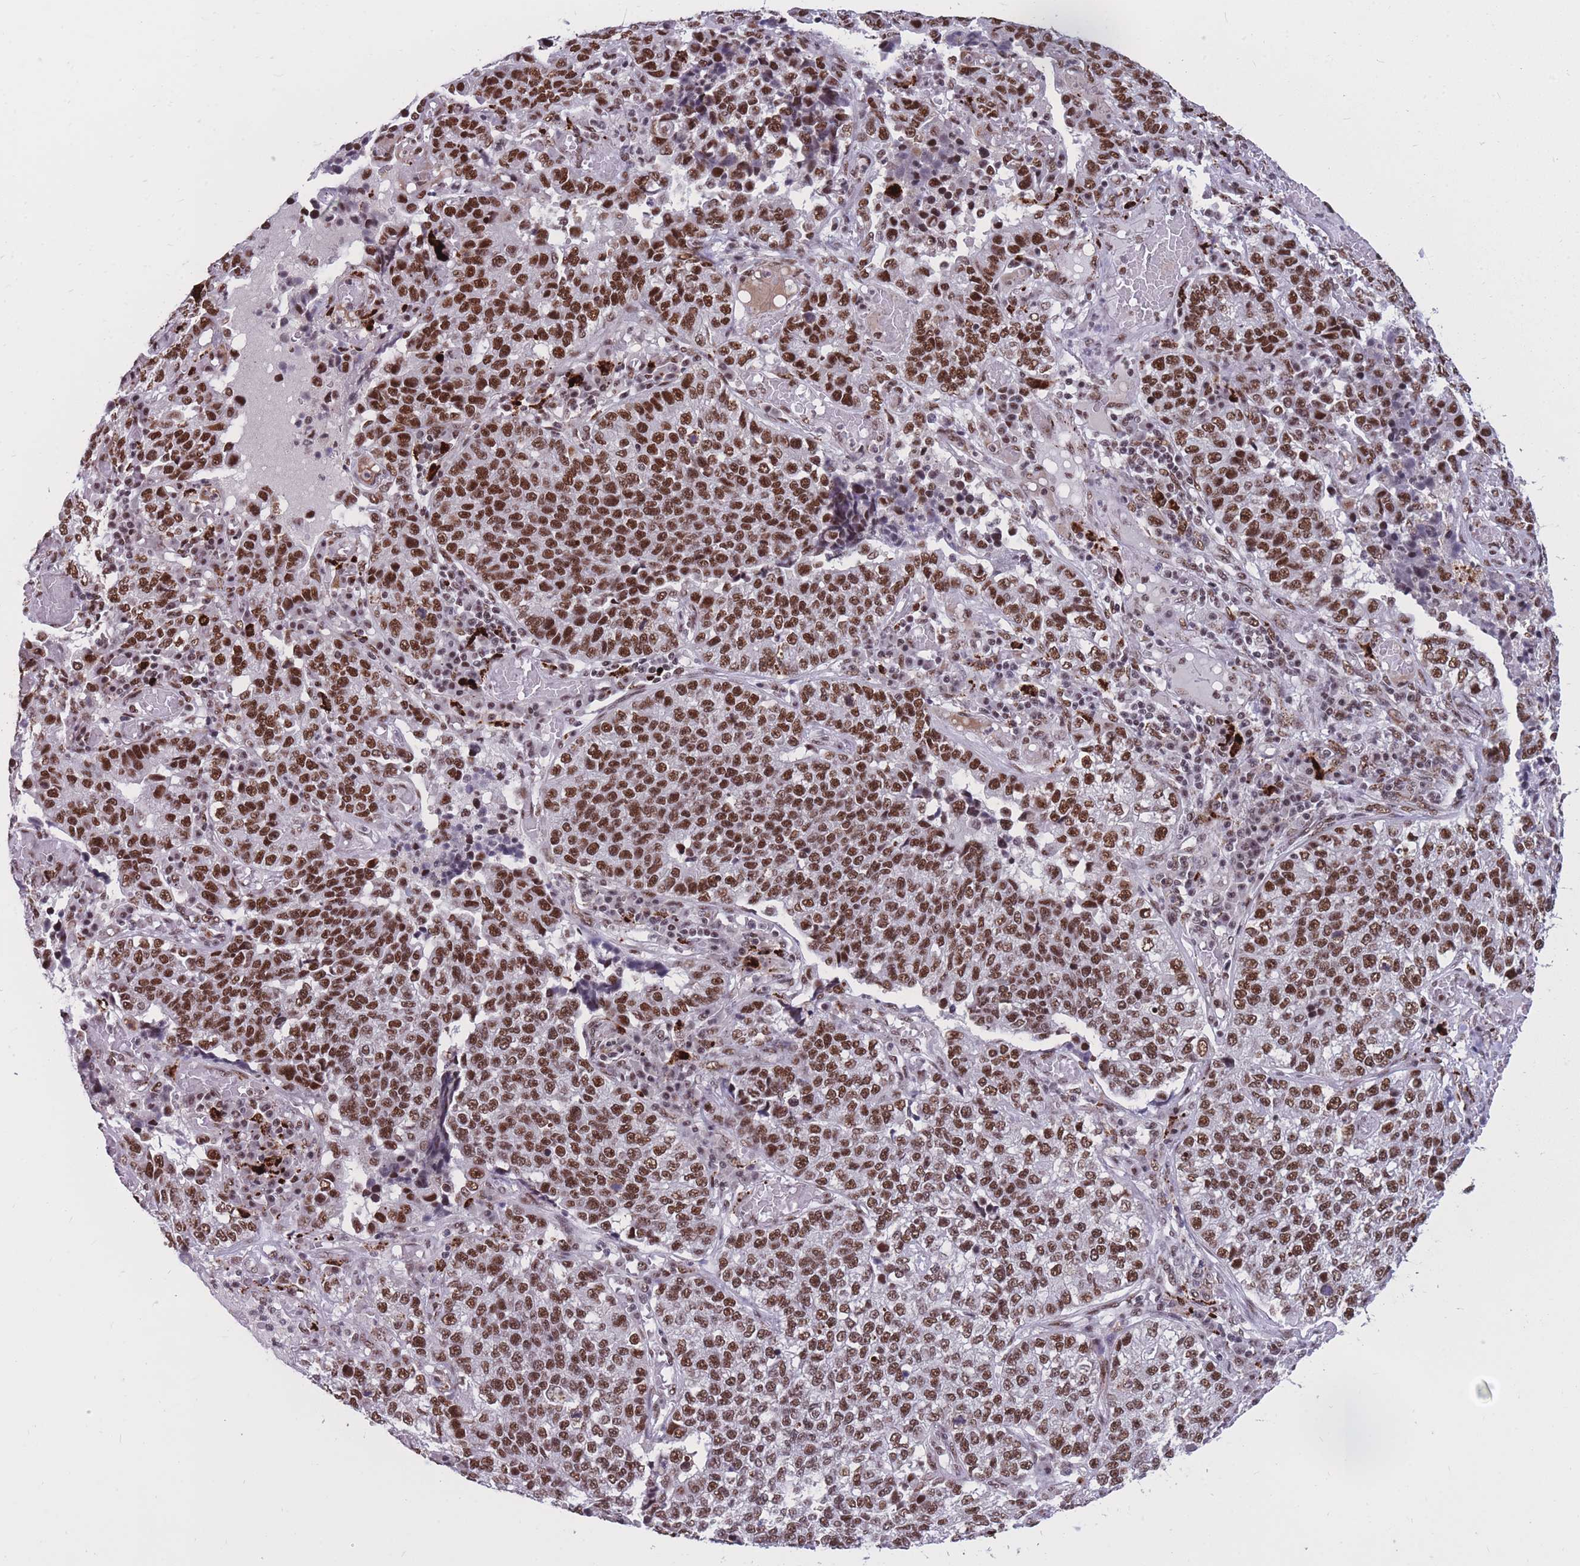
{"staining": {"intensity": "moderate", "quantity": ">75%", "location": "nuclear"}, "tissue": "lung cancer", "cell_type": "Tumor cells", "image_type": "cancer", "snomed": [{"axis": "morphology", "description": "Adenocarcinoma, NOS"}, {"axis": "topography", "description": "Lung"}], "caption": "IHC (DAB) staining of human lung adenocarcinoma reveals moderate nuclear protein positivity in approximately >75% of tumor cells.", "gene": "PRPF19", "patient": {"sex": "male", "age": 49}}